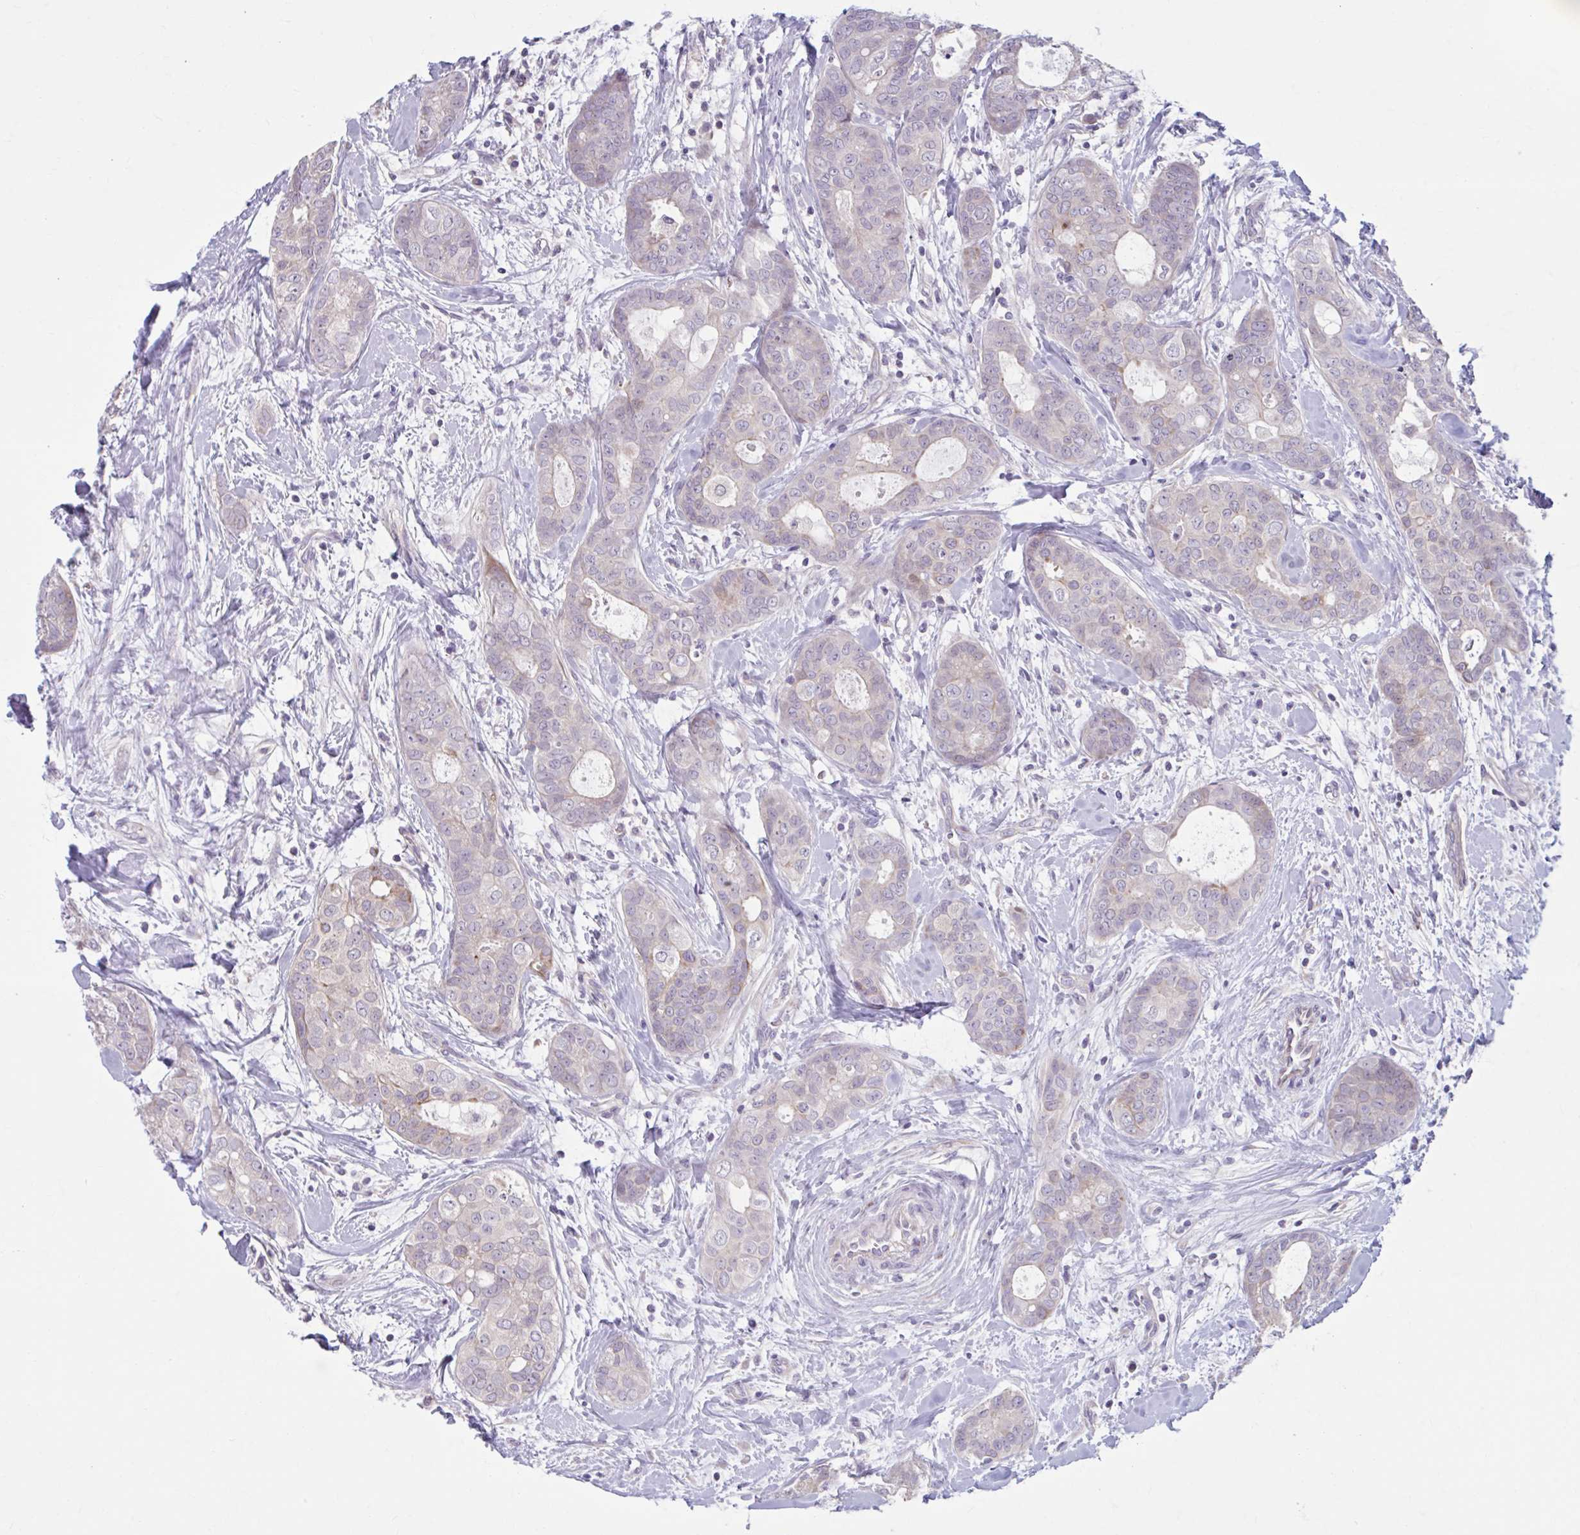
{"staining": {"intensity": "weak", "quantity": "<25%", "location": "cytoplasmic/membranous"}, "tissue": "breast cancer", "cell_type": "Tumor cells", "image_type": "cancer", "snomed": [{"axis": "morphology", "description": "Duct carcinoma"}, {"axis": "topography", "description": "Breast"}], "caption": "Immunohistochemistry (IHC) of breast cancer shows no expression in tumor cells.", "gene": "CHST3", "patient": {"sex": "female", "age": 45}}